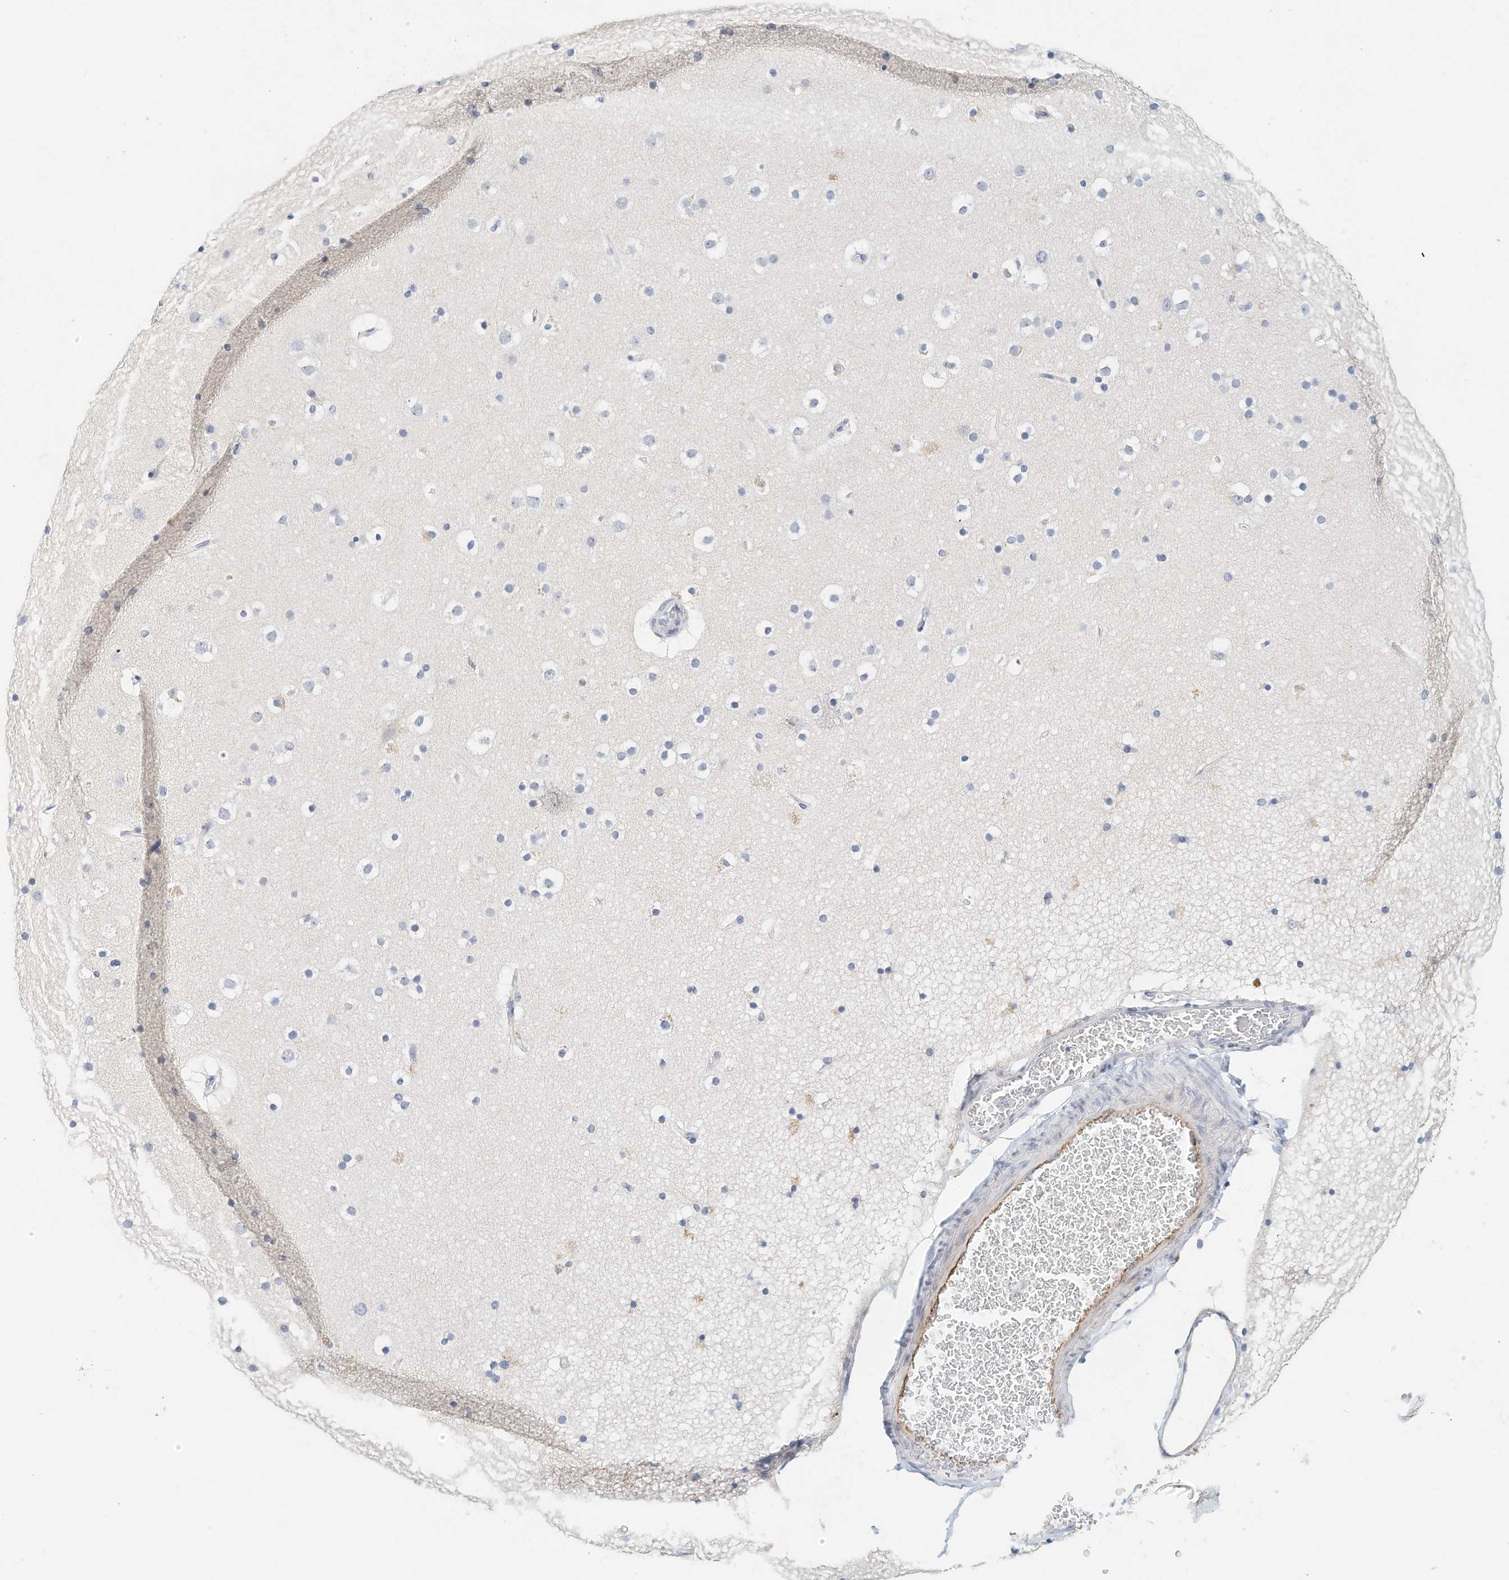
{"staining": {"intensity": "negative", "quantity": "none", "location": "none"}, "tissue": "cerebral cortex", "cell_type": "Endothelial cells", "image_type": "normal", "snomed": [{"axis": "morphology", "description": "Normal tissue, NOS"}, {"axis": "topography", "description": "Cerebral cortex"}], "caption": "High power microscopy micrograph of an IHC micrograph of unremarkable cerebral cortex, revealing no significant staining in endothelial cells.", "gene": "ARHGAP28", "patient": {"sex": "male", "age": 57}}